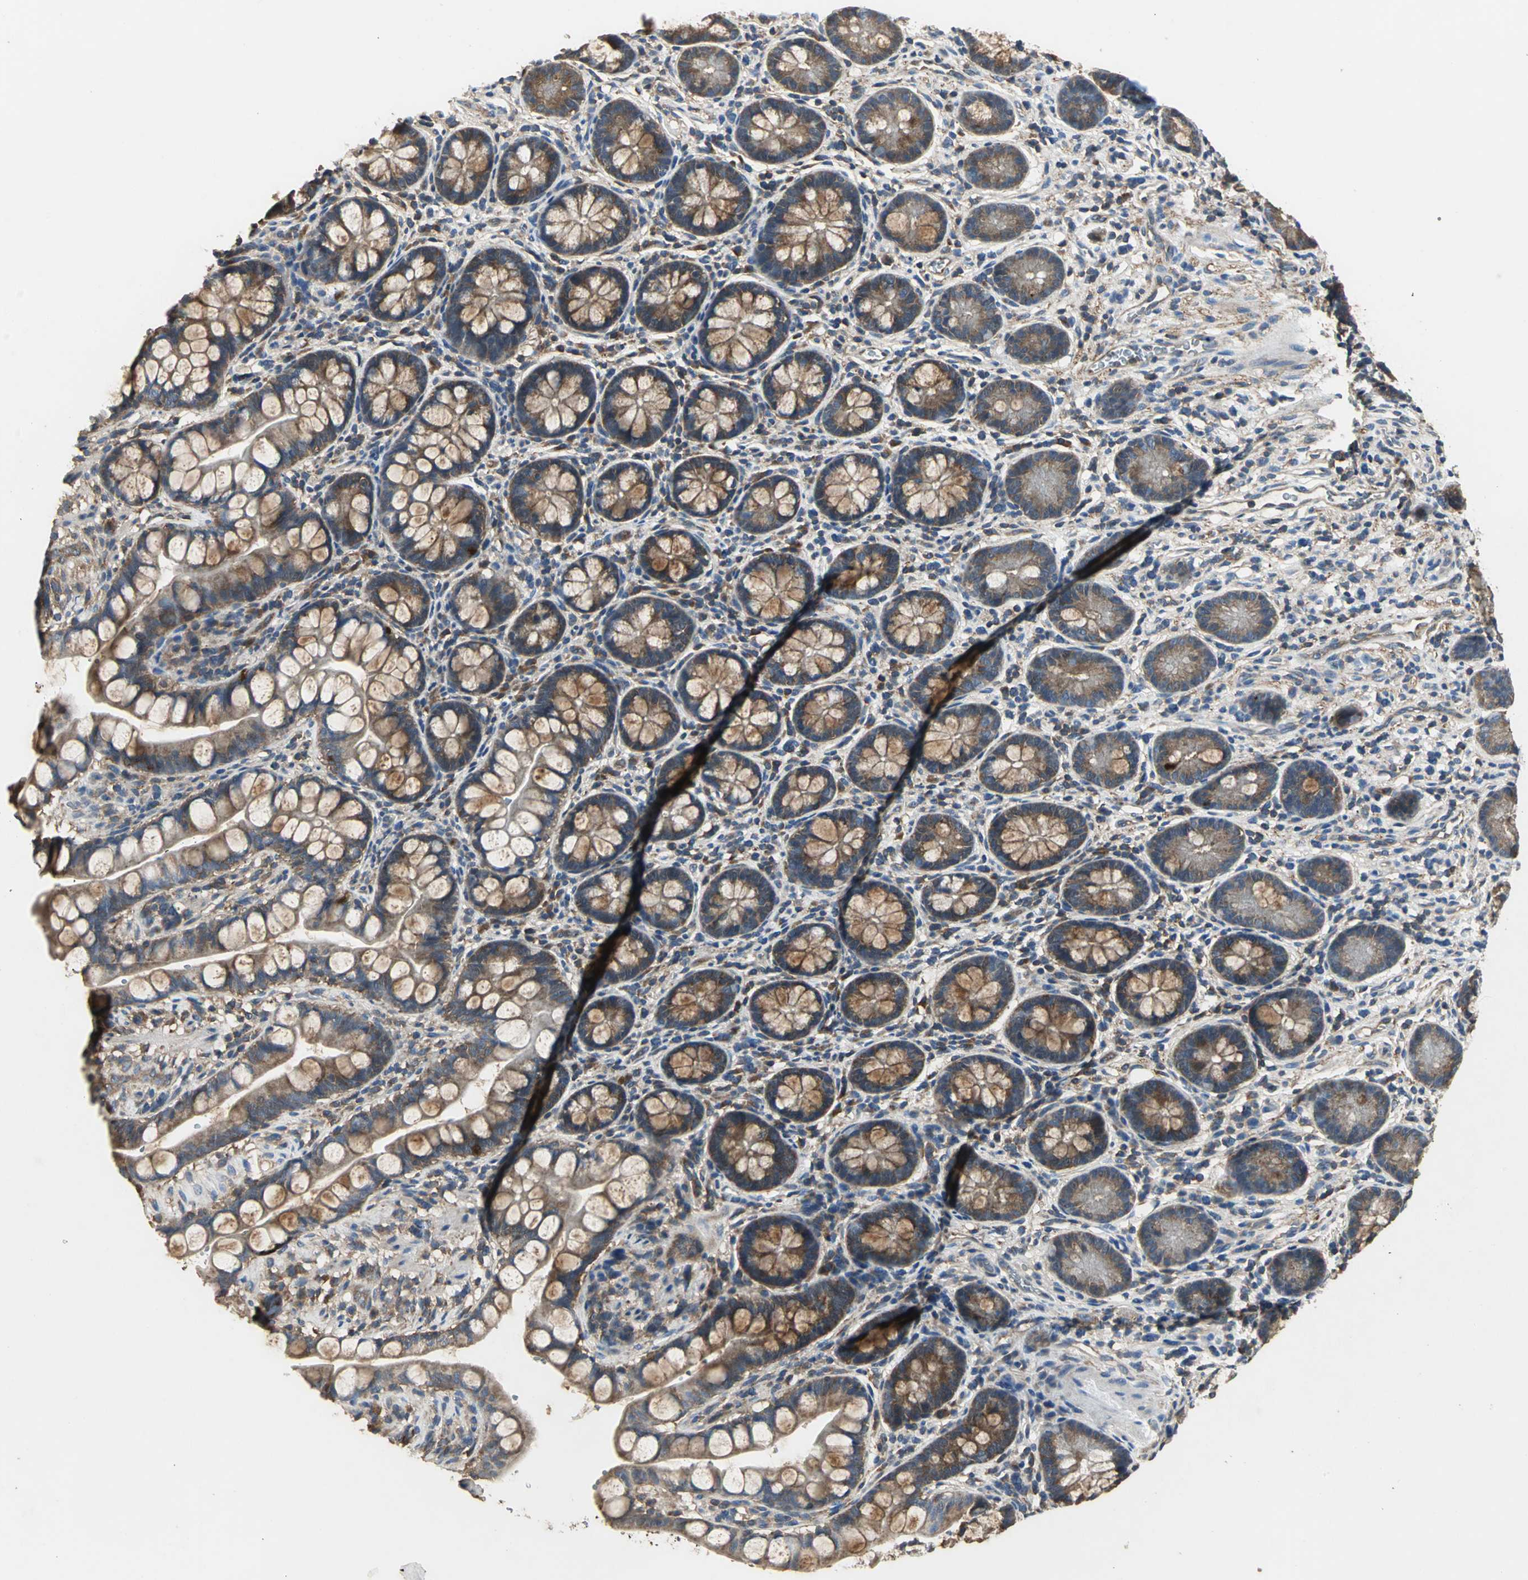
{"staining": {"intensity": "moderate", "quantity": ">75%", "location": "cytoplasmic/membranous"}, "tissue": "small intestine", "cell_type": "Glandular cells", "image_type": "normal", "snomed": [{"axis": "morphology", "description": "Normal tissue, NOS"}, {"axis": "topography", "description": "Small intestine"}], "caption": "This image shows immunohistochemistry (IHC) staining of benign small intestine, with medium moderate cytoplasmic/membranous expression in about >75% of glandular cells.", "gene": "IRF3", "patient": {"sex": "female", "age": 58}}